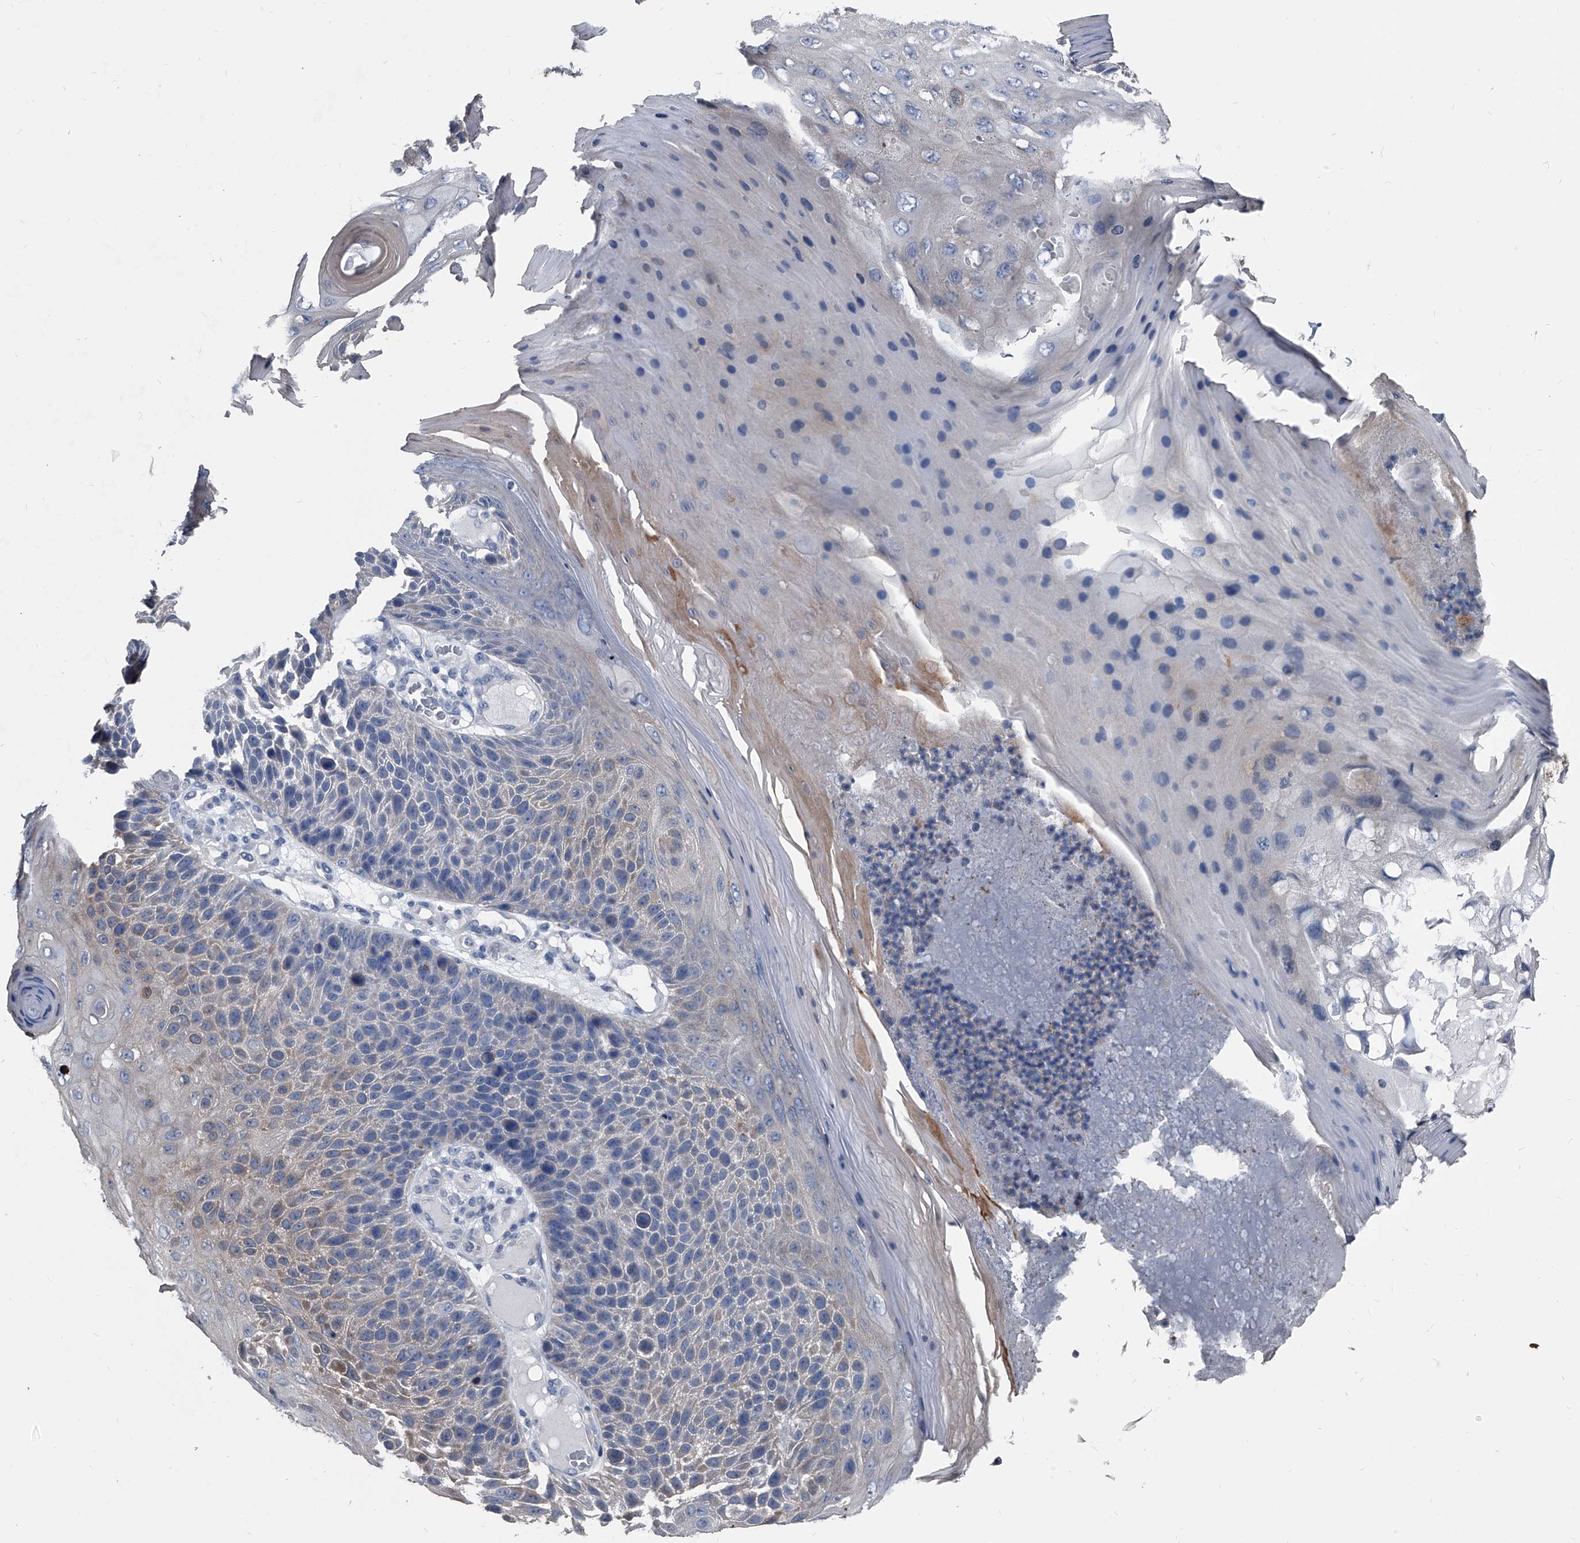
{"staining": {"intensity": "weak", "quantity": "<25%", "location": "cytoplasmic/membranous"}, "tissue": "skin cancer", "cell_type": "Tumor cells", "image_type": "cancer", "snomed": [{"axis": "morphology", "description": "Squamous cell carcinoma, NOS"}, {"axis": "topography", "description": "Skin"}], "caption": "Squamous cell carcinoma (skin) was stained to show a protein in brown. There is no significant staining in tumor cells.", "gene": "KIF13A", "patient": {"sex": "female", "age": 88}}